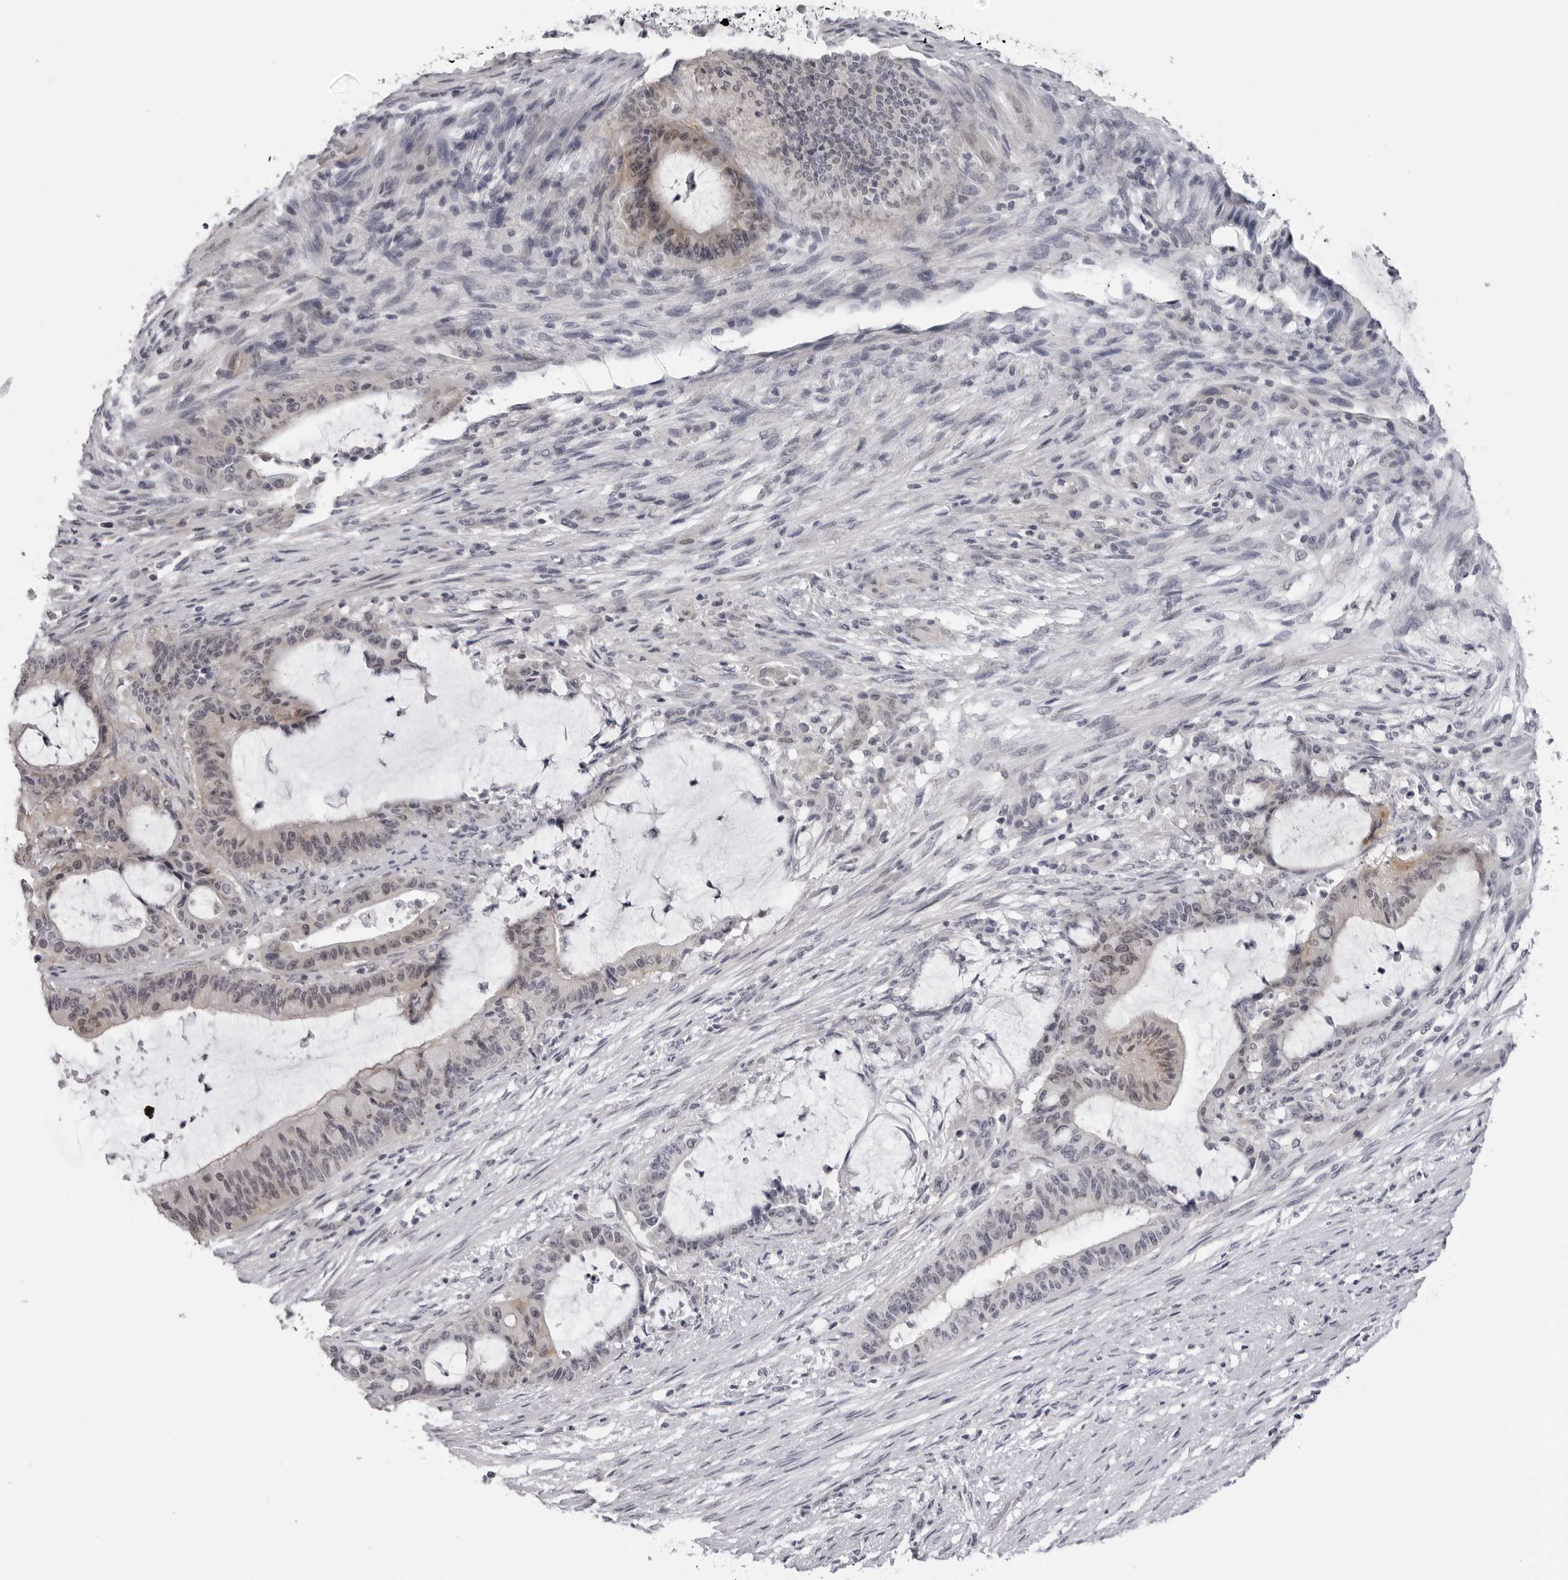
{"staining": {"intensity": "negative", "quantity": "none", "location": "none"}, "tissue": "liver cancer", "cell_type": "Tumor cells", "image_type": "cancer", "snomed": [{"axis": "morphology", "description": "Cholangiocarcinoma"}, {"axis": "topography", "description": "Liver"}], "caption": "IHC micrograph of neoplastic tissue: human cholangiocarcinoma (liver) stained with DAB (3,3'-diaminobenzidine) displays no significant protein expression in tumor cells.", "gene": "DNALI1", "patient": {"sex": "female", "age": 73}}